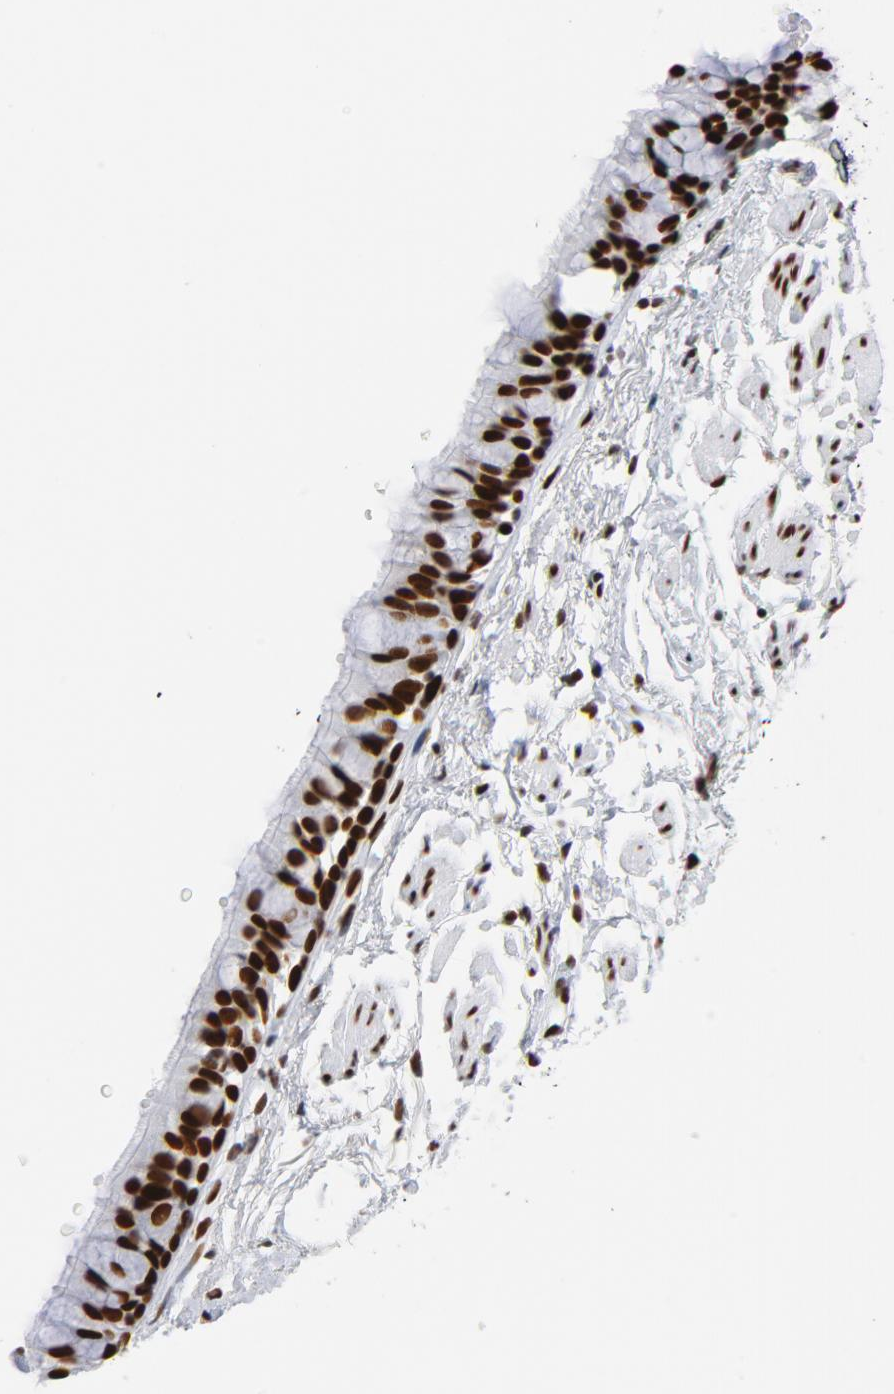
{"staining": {"intensity": "strong", "quantity": ">75%", "location": "nuclear"}, "tissue": "bronchus", "cell_type": "Respiratory epithelial cells", "image_type": "normal", "snomed": [{"axis": "morphology", "description": "Normal tissue, NOS"}, {"axis": "topography", "description": "Bronchus"}], "caption": "DAB immunohistochemical staining of benign human bronchus exhibits strong nuclear protein positivity in about >75% of respiratory epithelial cells.", "gene": "XRCC5", "patient": {"sex": "female", "age": 73}}